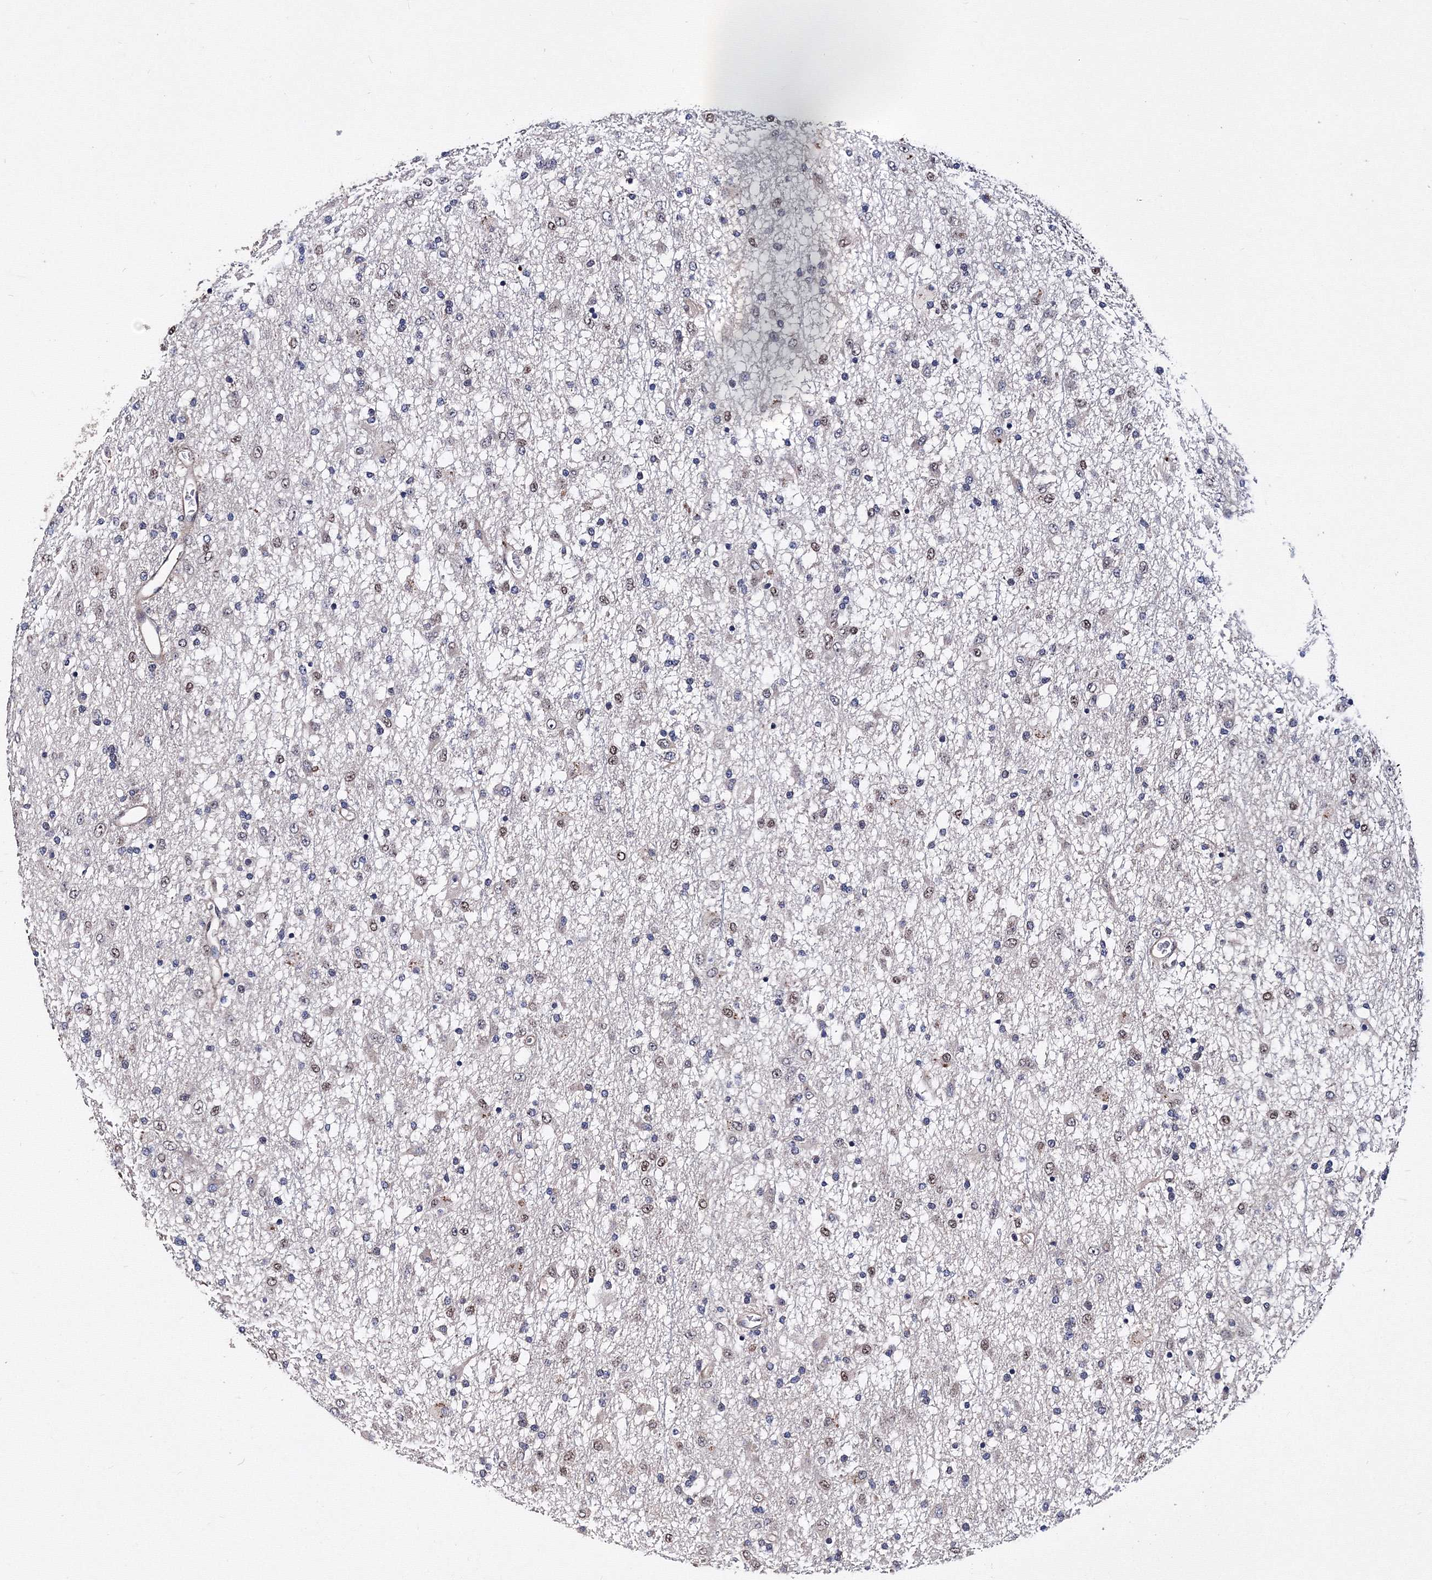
{"staining": {"intensity": "weak", "quantity": "<25%", "location": "nuclear"}, "tissue": "glioma", "cell_type": "Tumor cells", "image_type": "cancer", "snomed": [{"axis": "morphology", "description": "Glioma, malignant, Low grade"}, {"axis": "topography", "description": "Brain"}], "caption": "DAB immunohistochemical staining of human glioma displays no significant staining in tumor cells. (DAB immunohistochemistry (IHC), high magnification).", "gene": "PHYKPL", "patient": {"sex": "male", "age": 65}}